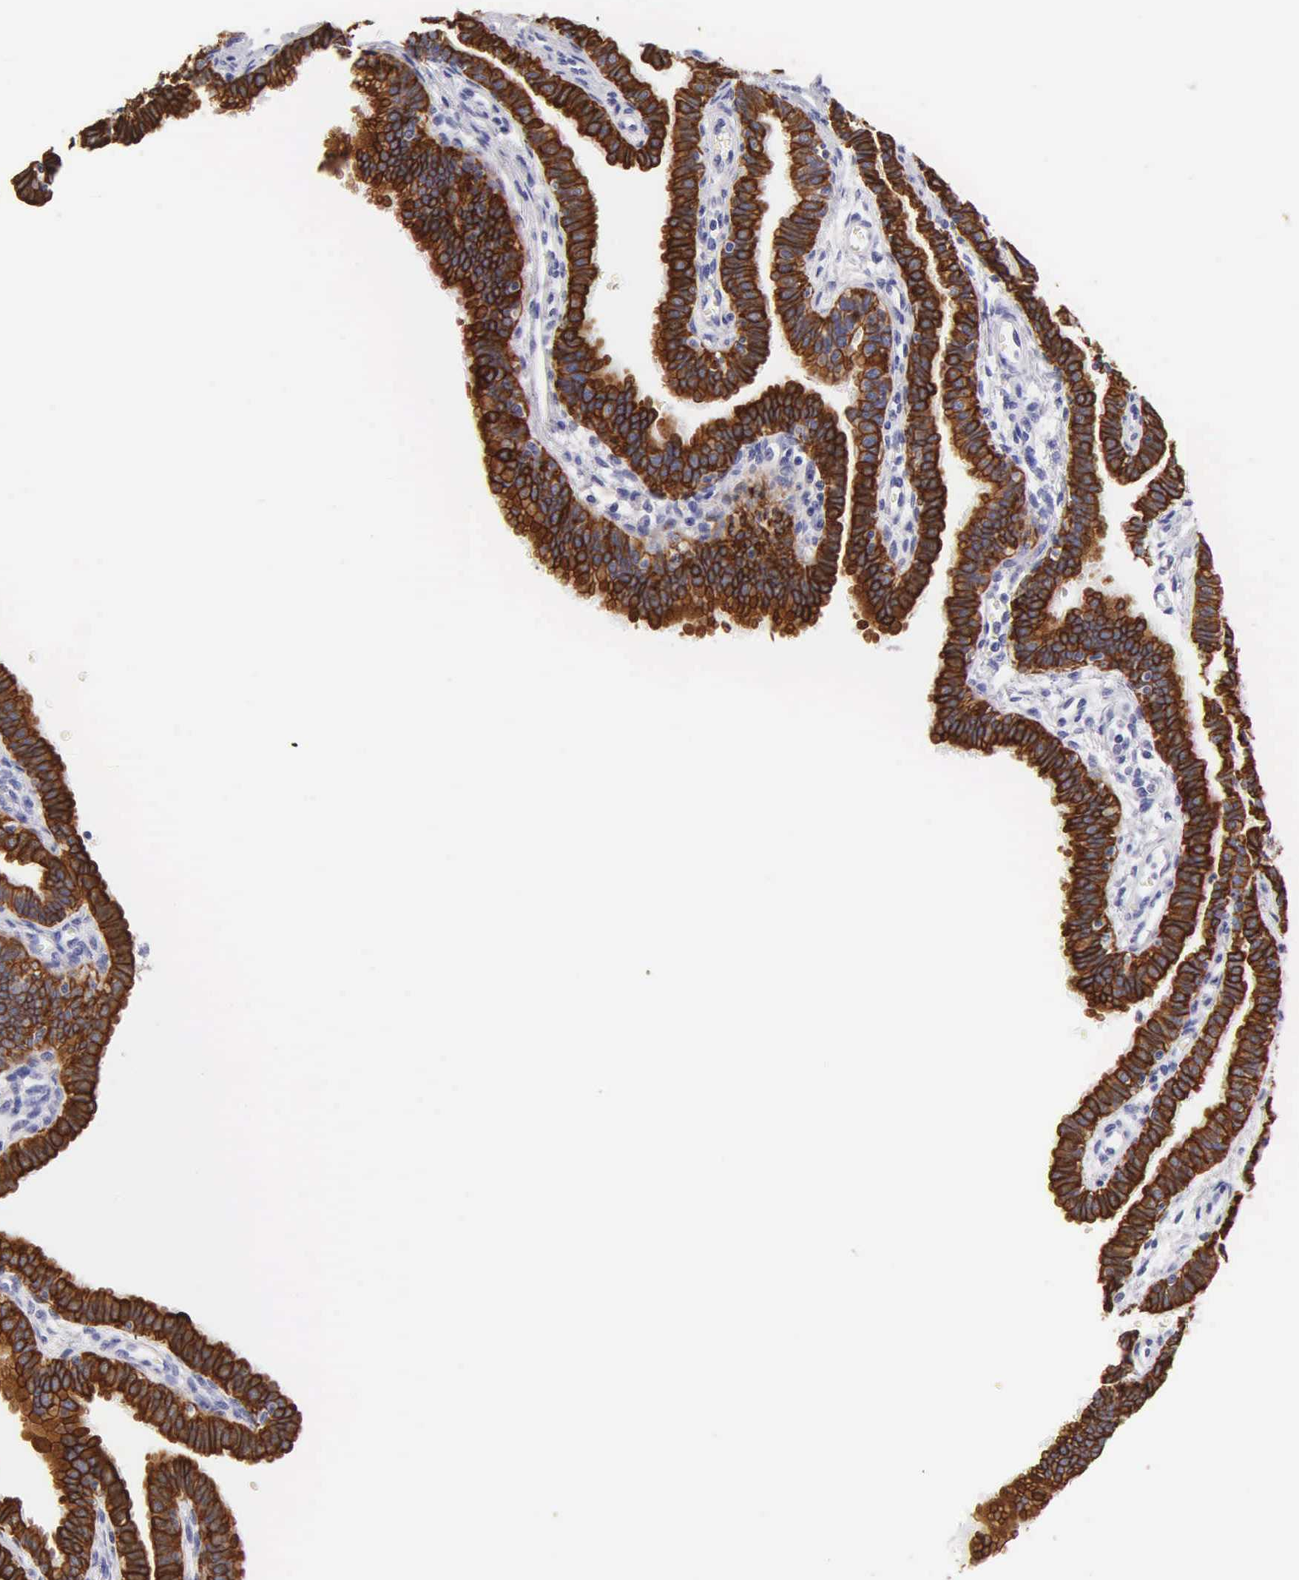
{"staining": {"intensity": "strong", "quantity": ">75%", "location": "nuclear"}, "tissue": "fallopian tube", "cell_type": "Glandular cells", "image_type": "normal", "snomed": [{"axis": "morphology", "description": "Normal tissue, NOS"}, {"axis": "topography", "description": "Fallopian tube"}], "caption": "Strong nuclear expression is identified in about >75% of glandular cells in unremarkable fallopian tube. The protein is stained brown, and the nuclei are stained in blue (DAB (3,3'-diaminobenzidine) IHC with brightfield microscopy, high magnification).", "gene": "KRT14", "patient": {"sex": "female", "age": 32}}